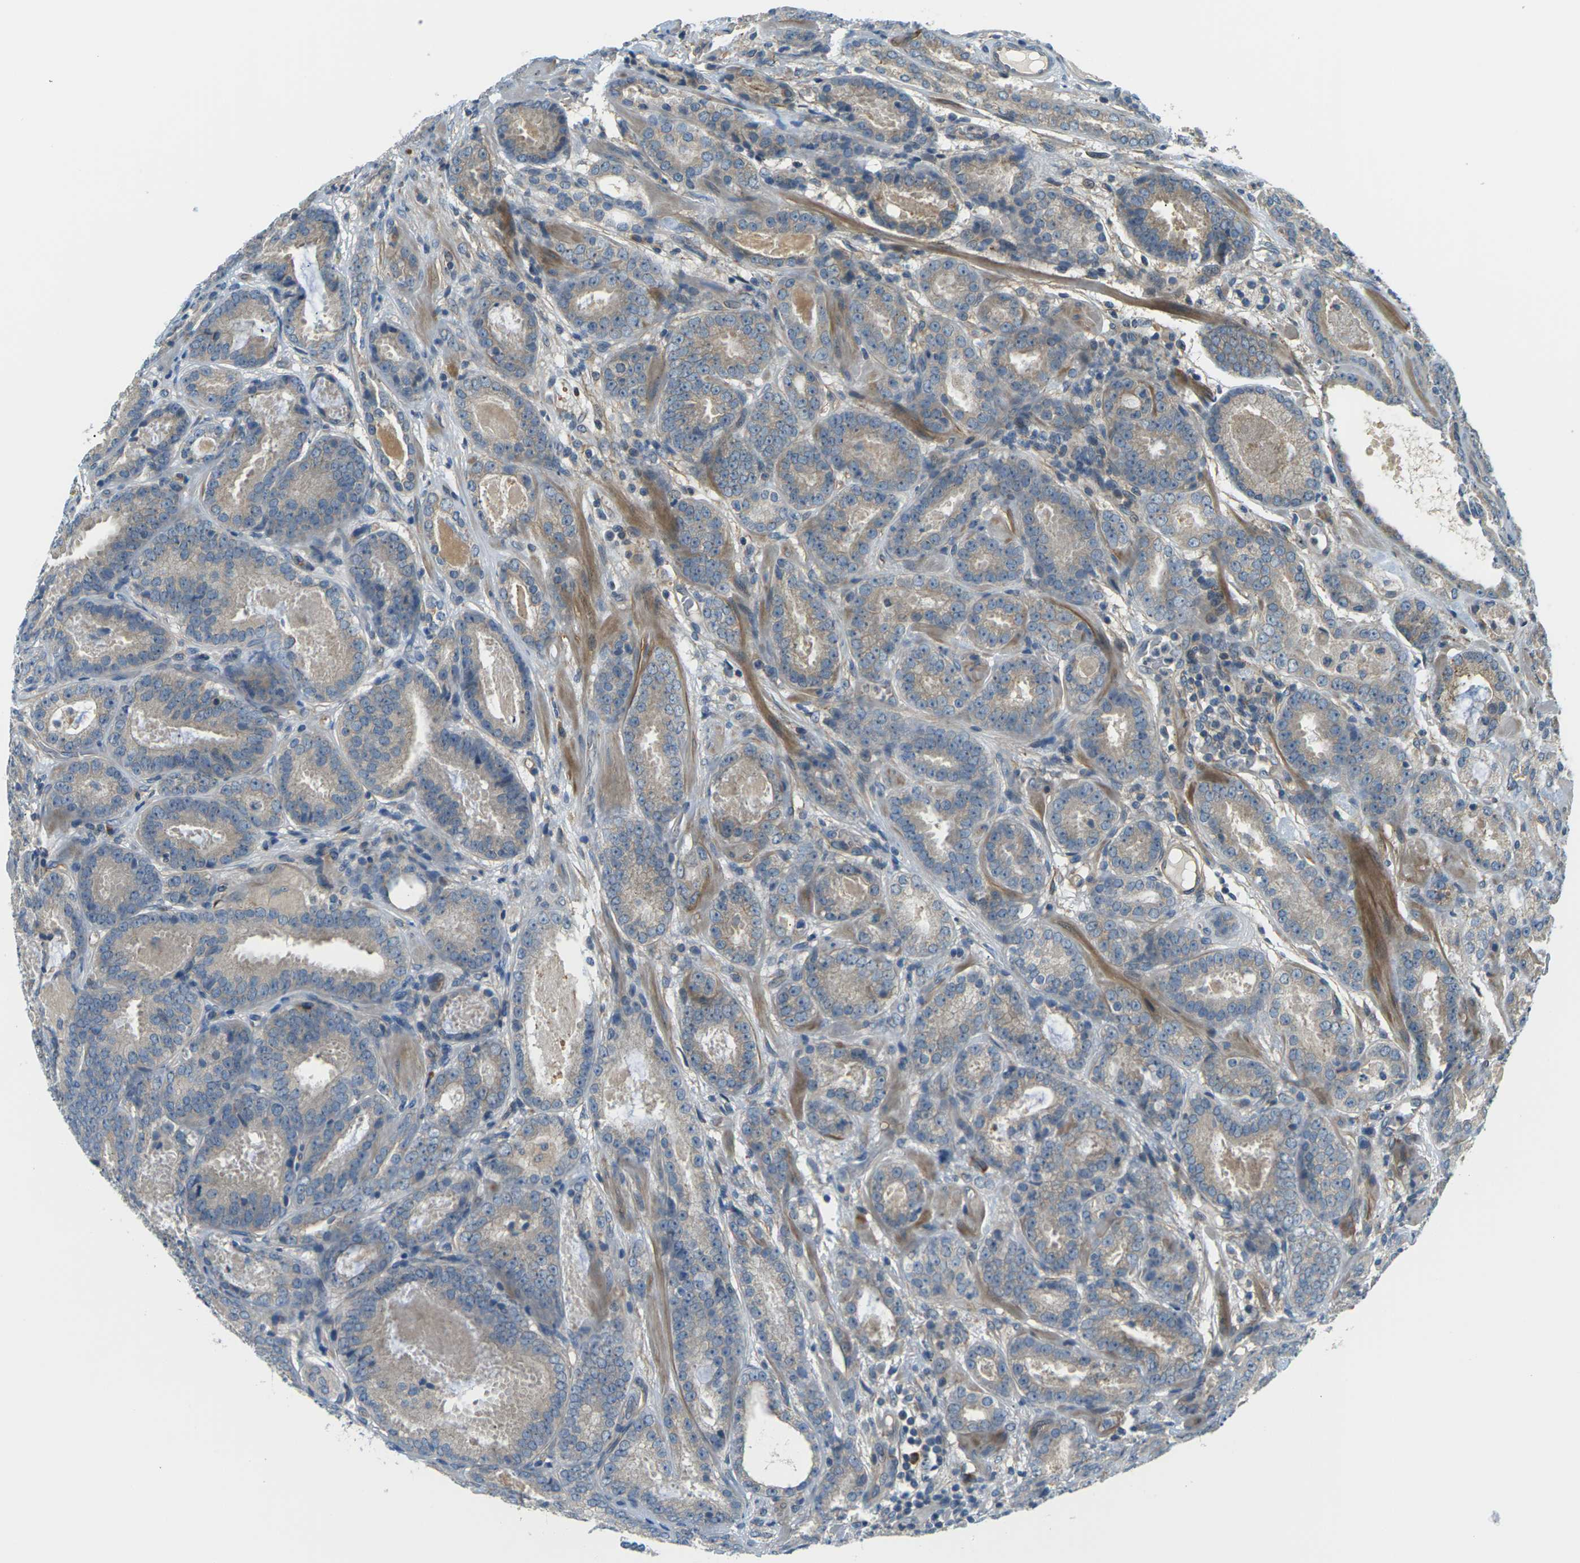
{"staining": {"intensity": "weak", "quantity": ">75%", "location": "cytoplasmic/membranous"}, "tissue": "prostate cancer", "cell_type": "Tumor cells", "image_type": "cancer", "snomed": [{"axis": "morphology", "description": "Adenocarcinoma, Low grade"}, {"axis": "topography", "description": "Prostate"}], "caption": "Human adenocarcinoma (low-grade) (prostate) stained with a brown dye shows weak cytoplasmic/membranous positive positivity in approximately >75% of tumor cells.", "gene": "SLC13A3", "patient": {"sex": "male", "age": 69}}